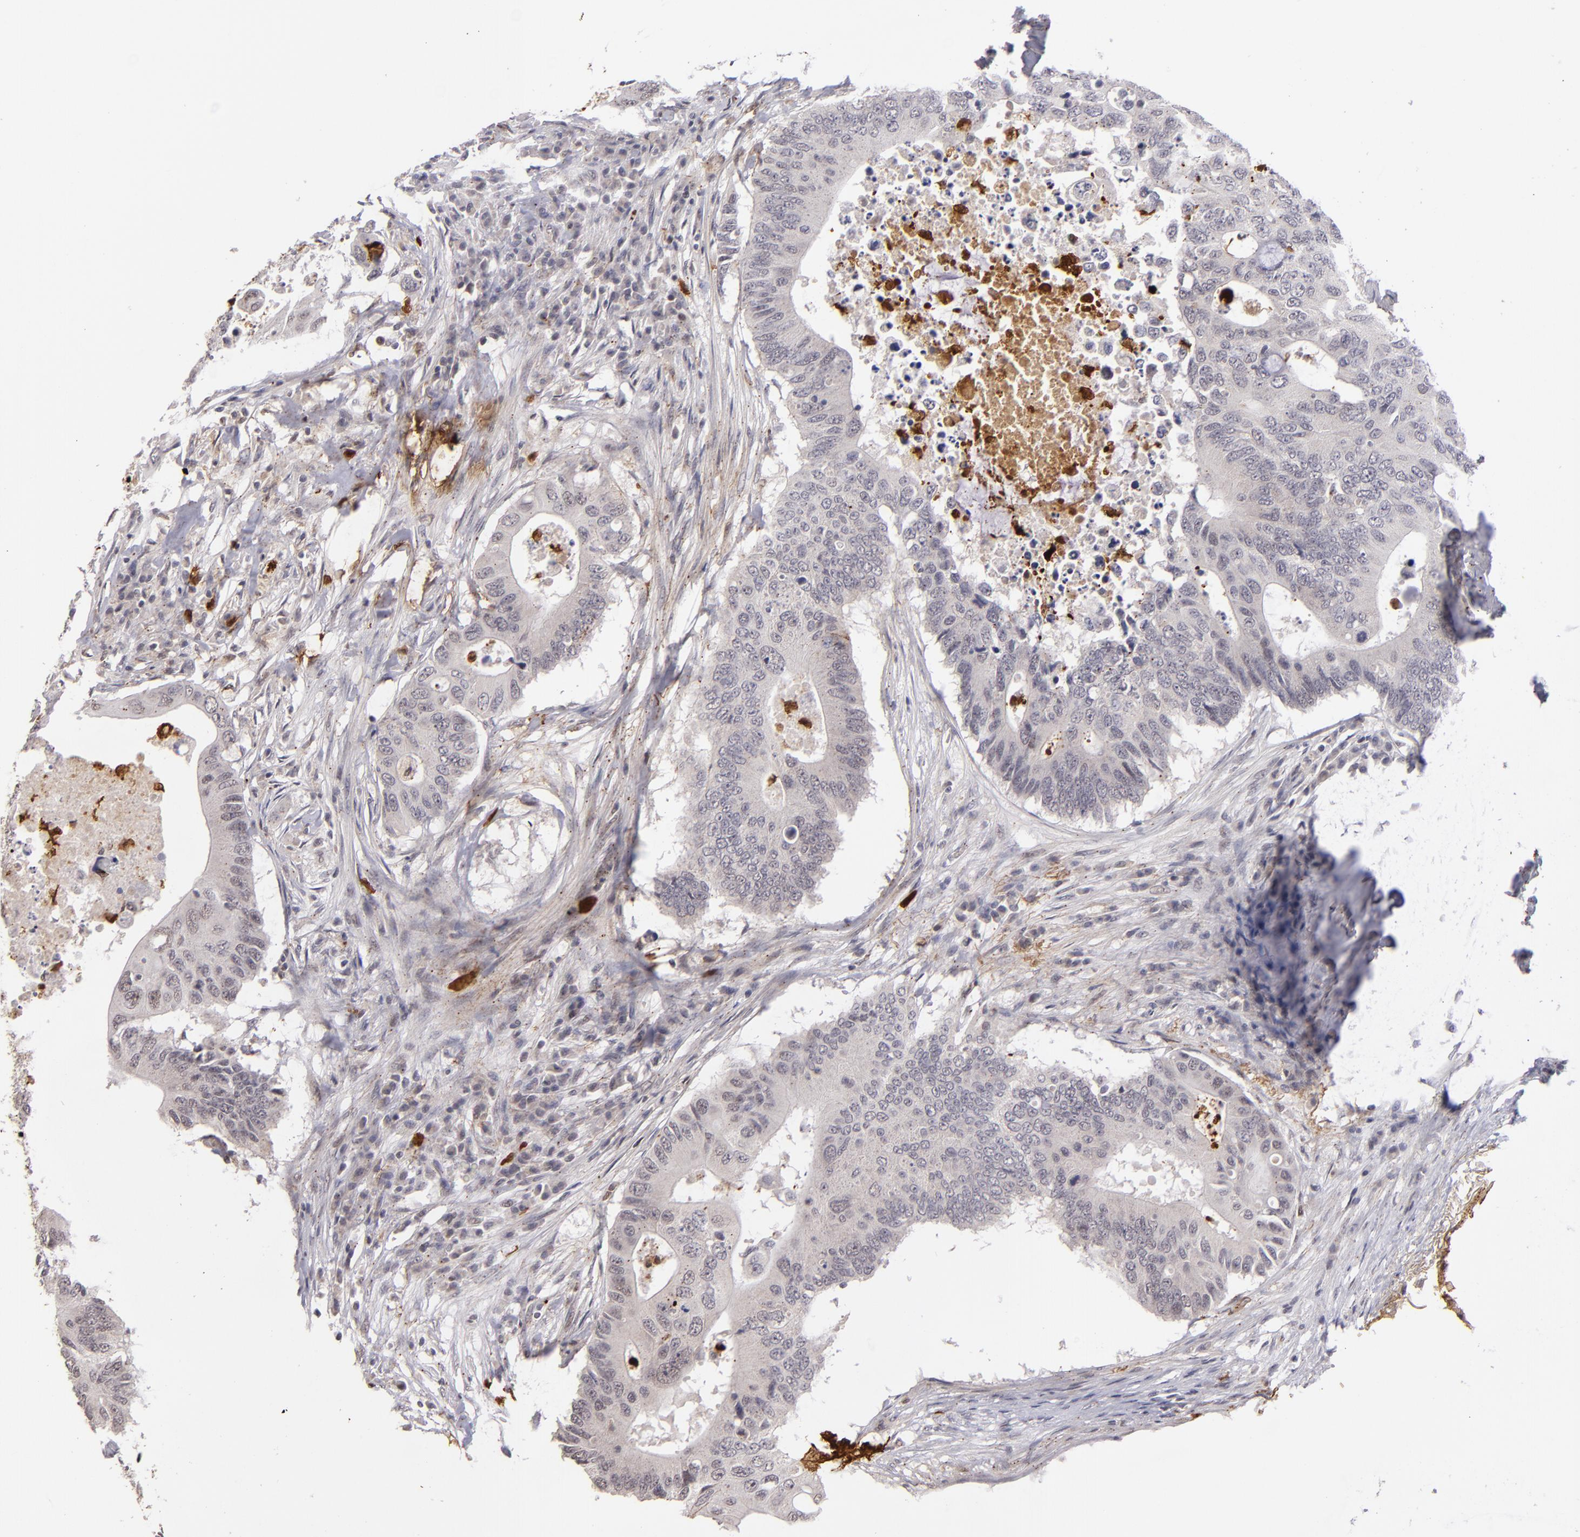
{"staining": {"intensity": "negative", "quantity": "none", "location": "none"}, "tissue": "colorectal cancer", "cell_type": "Tumor cells", "image_type": "cancer", "snomed": [{"axis": "morphology", "description": "Adenocarcinoma, NOS"}, {"axis": "topography", "description": "Colon"}], "caption": "DAB (3,3'-diaminobenzidine) immunohistochemical staining of human colorectal cancer (adenocarcinoma) shows no significant expression in tumor cells.", "gene": "RXRG", "patient": {"sex": "male", "age": 71}}